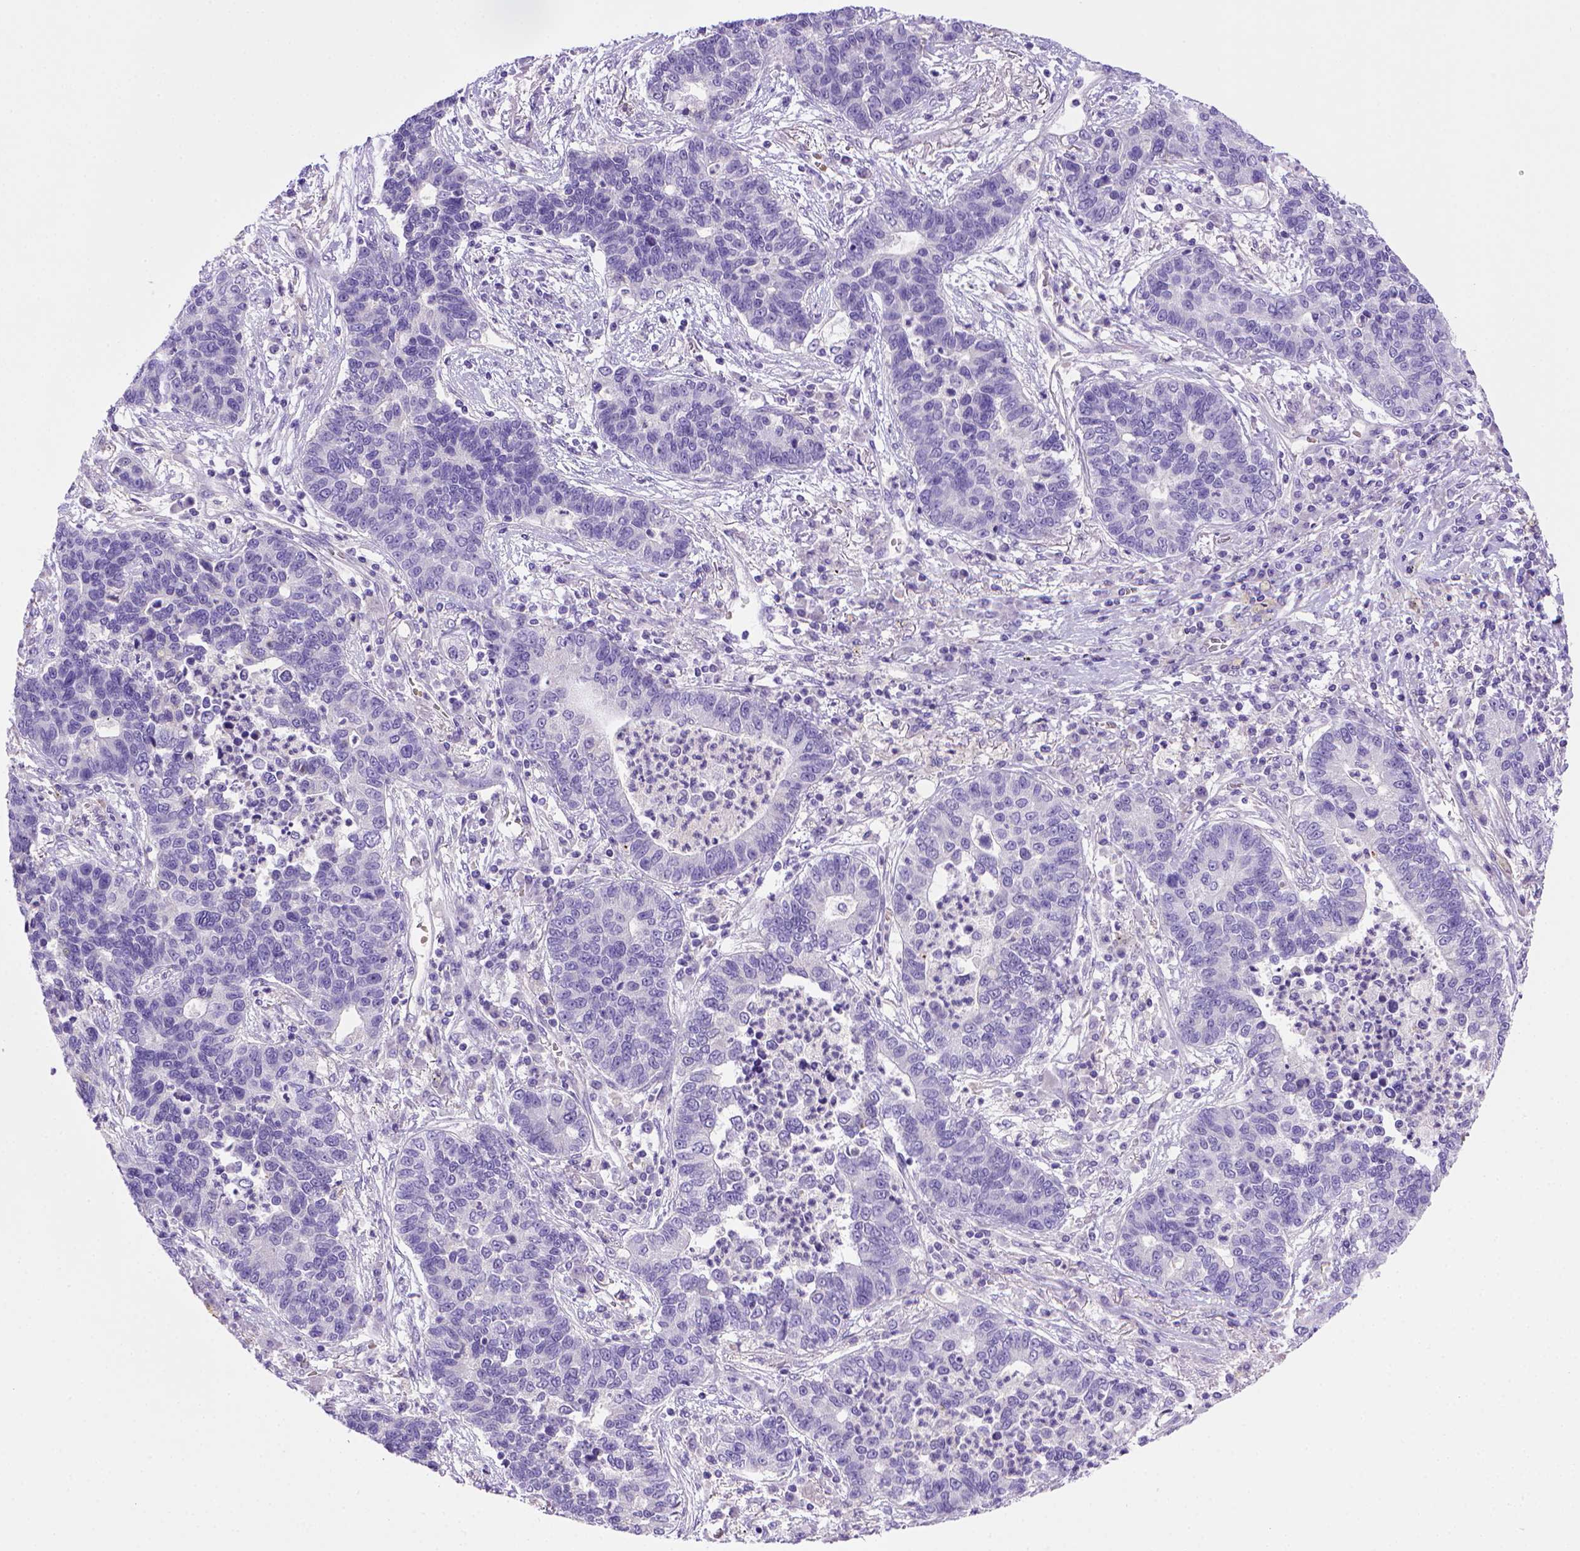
{"staining": {"intensity": "negative", "quantity": "none", "location": "none"}, "tissue": "lung cancer", "cell_type": "Tumor cells", "image_type": "cancer", "snomed": [{"axis": "morphology", "description": "Adenocarcinoma, NOS"}, {"axis": "topography", "description": "Lung"}], "caption": "There is no significant staining in tumor cells of lung cancer (adenocarcinoma).", "gene": "BAAT", "patient": {"sex": "female", "age": 57}}